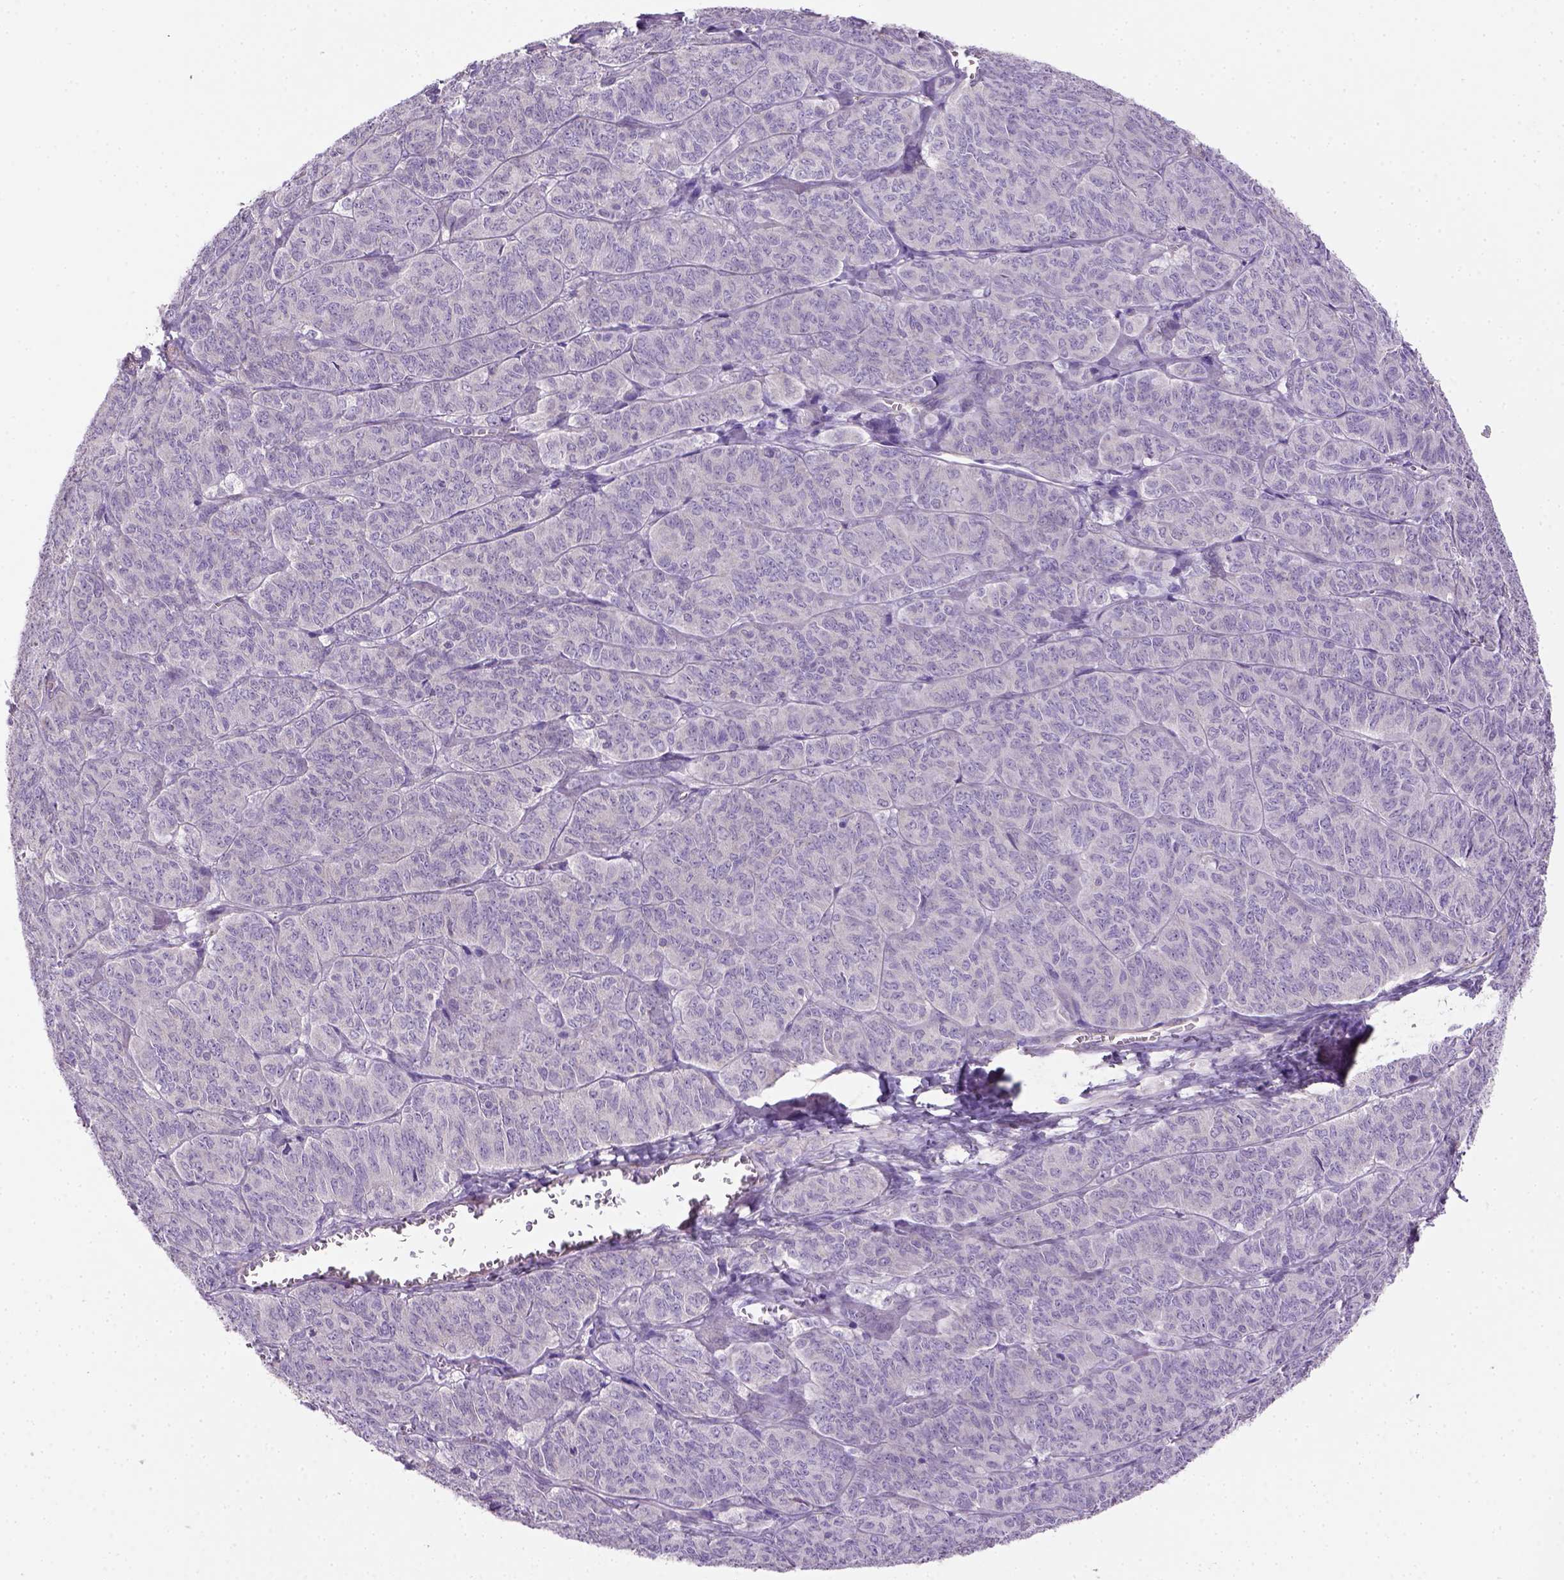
{"staining": {"intensity": "negative", "quantity": "none", "location": "none"}, "tissue": "ovarian cancer", "cell_type": "Tumor cells", "image_type": "cancer", "snomed": [{"axis": "morphology", "description": "Carcinoma, endometroid"}, {"axis": "topography", "description": "Ovary"}], "caption": "The photomicrograph demonstrates no staining of tumor cells in endometroid carcinoma (ovarian).", "gene": "HTRA1", "patient": {"sex": "female", "age": 80}}